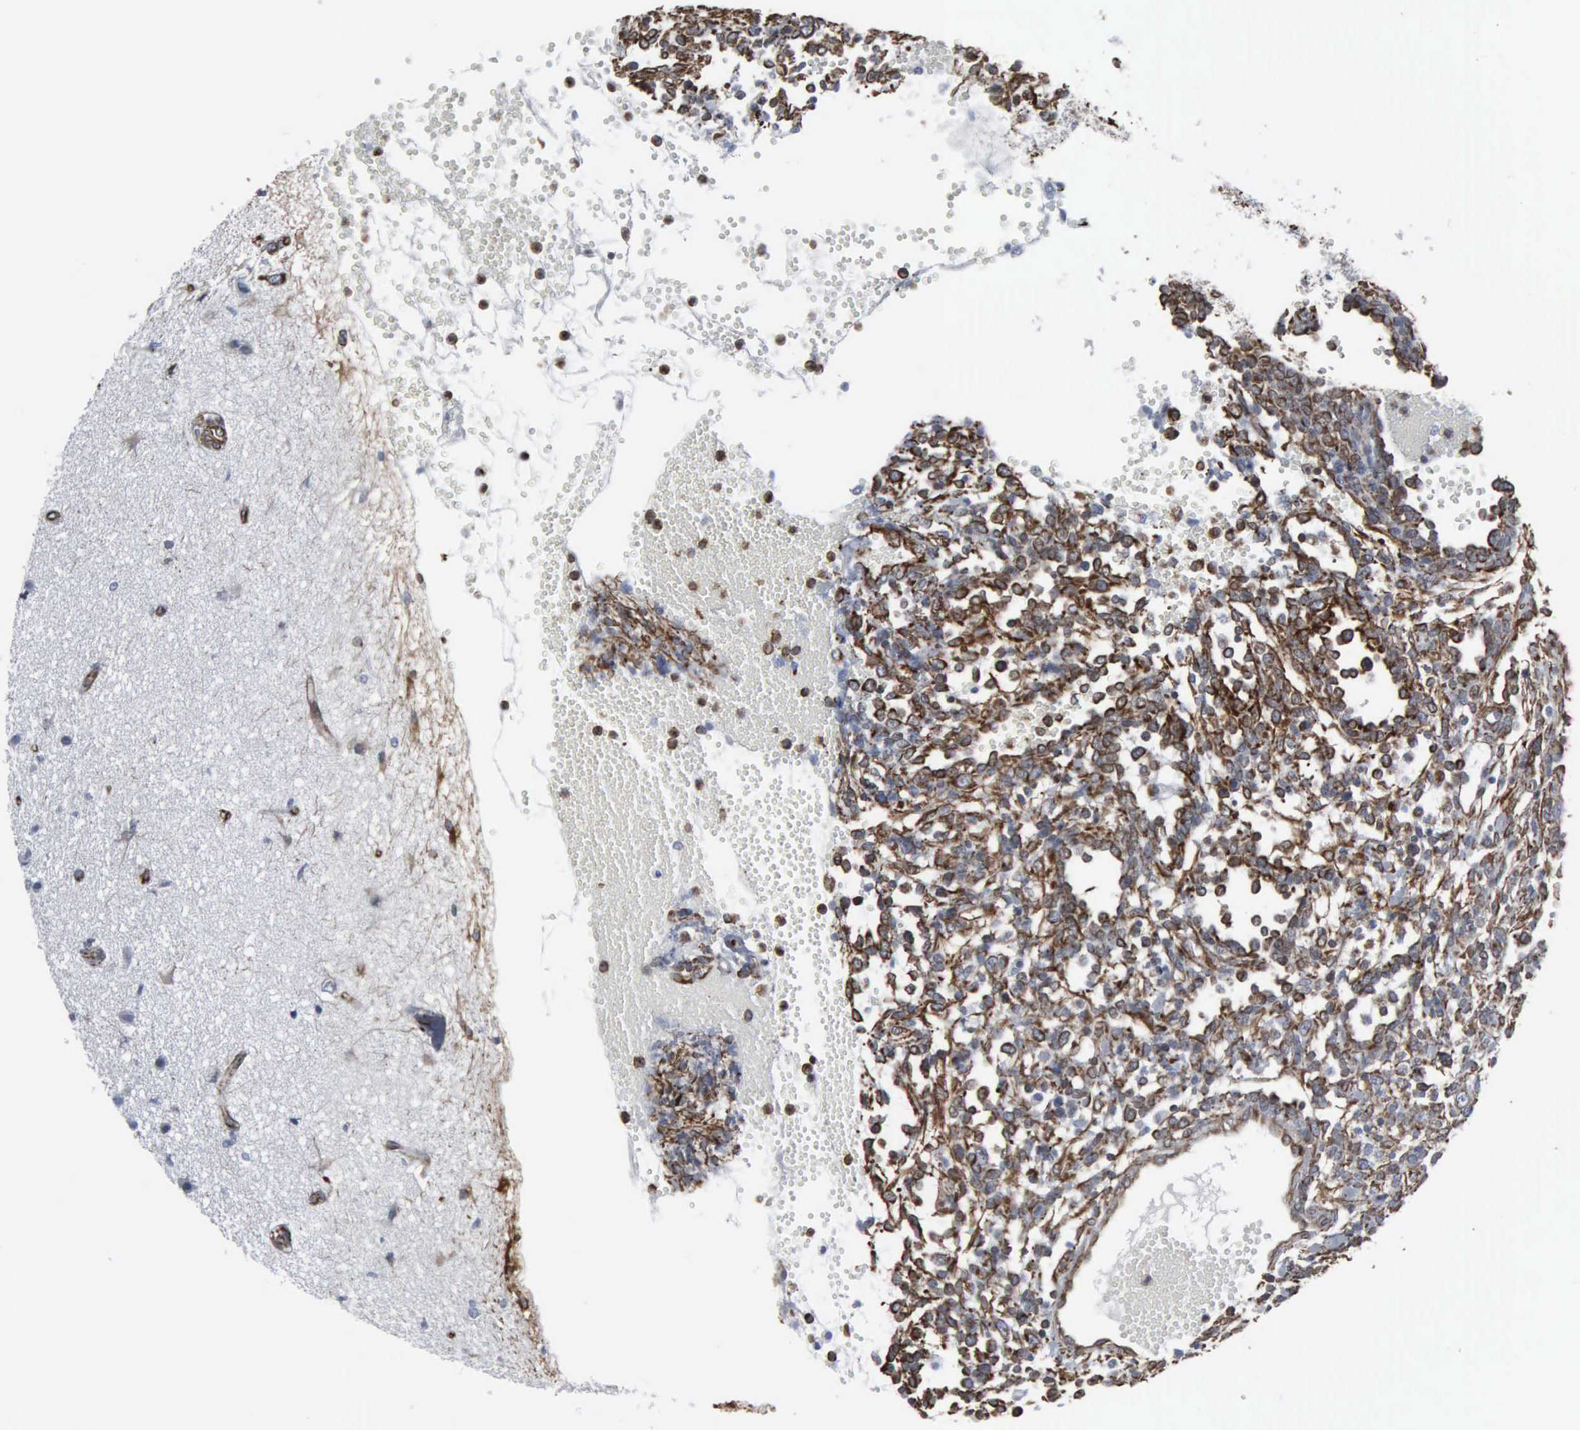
{"staining": {"intensity": "weak", "quantity": "25%-75%", "location": "cytoplasmic/membranous,nuclear"}, "tissue": "glioma", "cell_type": "Tumor cells", "image_type": "cancer", "snomed": [{"axis": "morphology", "description": "Glioma, malignant, High grade"}, {"axis": "topography", "description": "Brain"}], "caption": "Tumor cells demonstrate low levels of weak cytoplasmic/membranous and nuclear staining in about 25%-75% of cells in human malignant glioma (high-grade).", "gene": "CCNE1", "patient": {"sex": "male", "age": 66}}